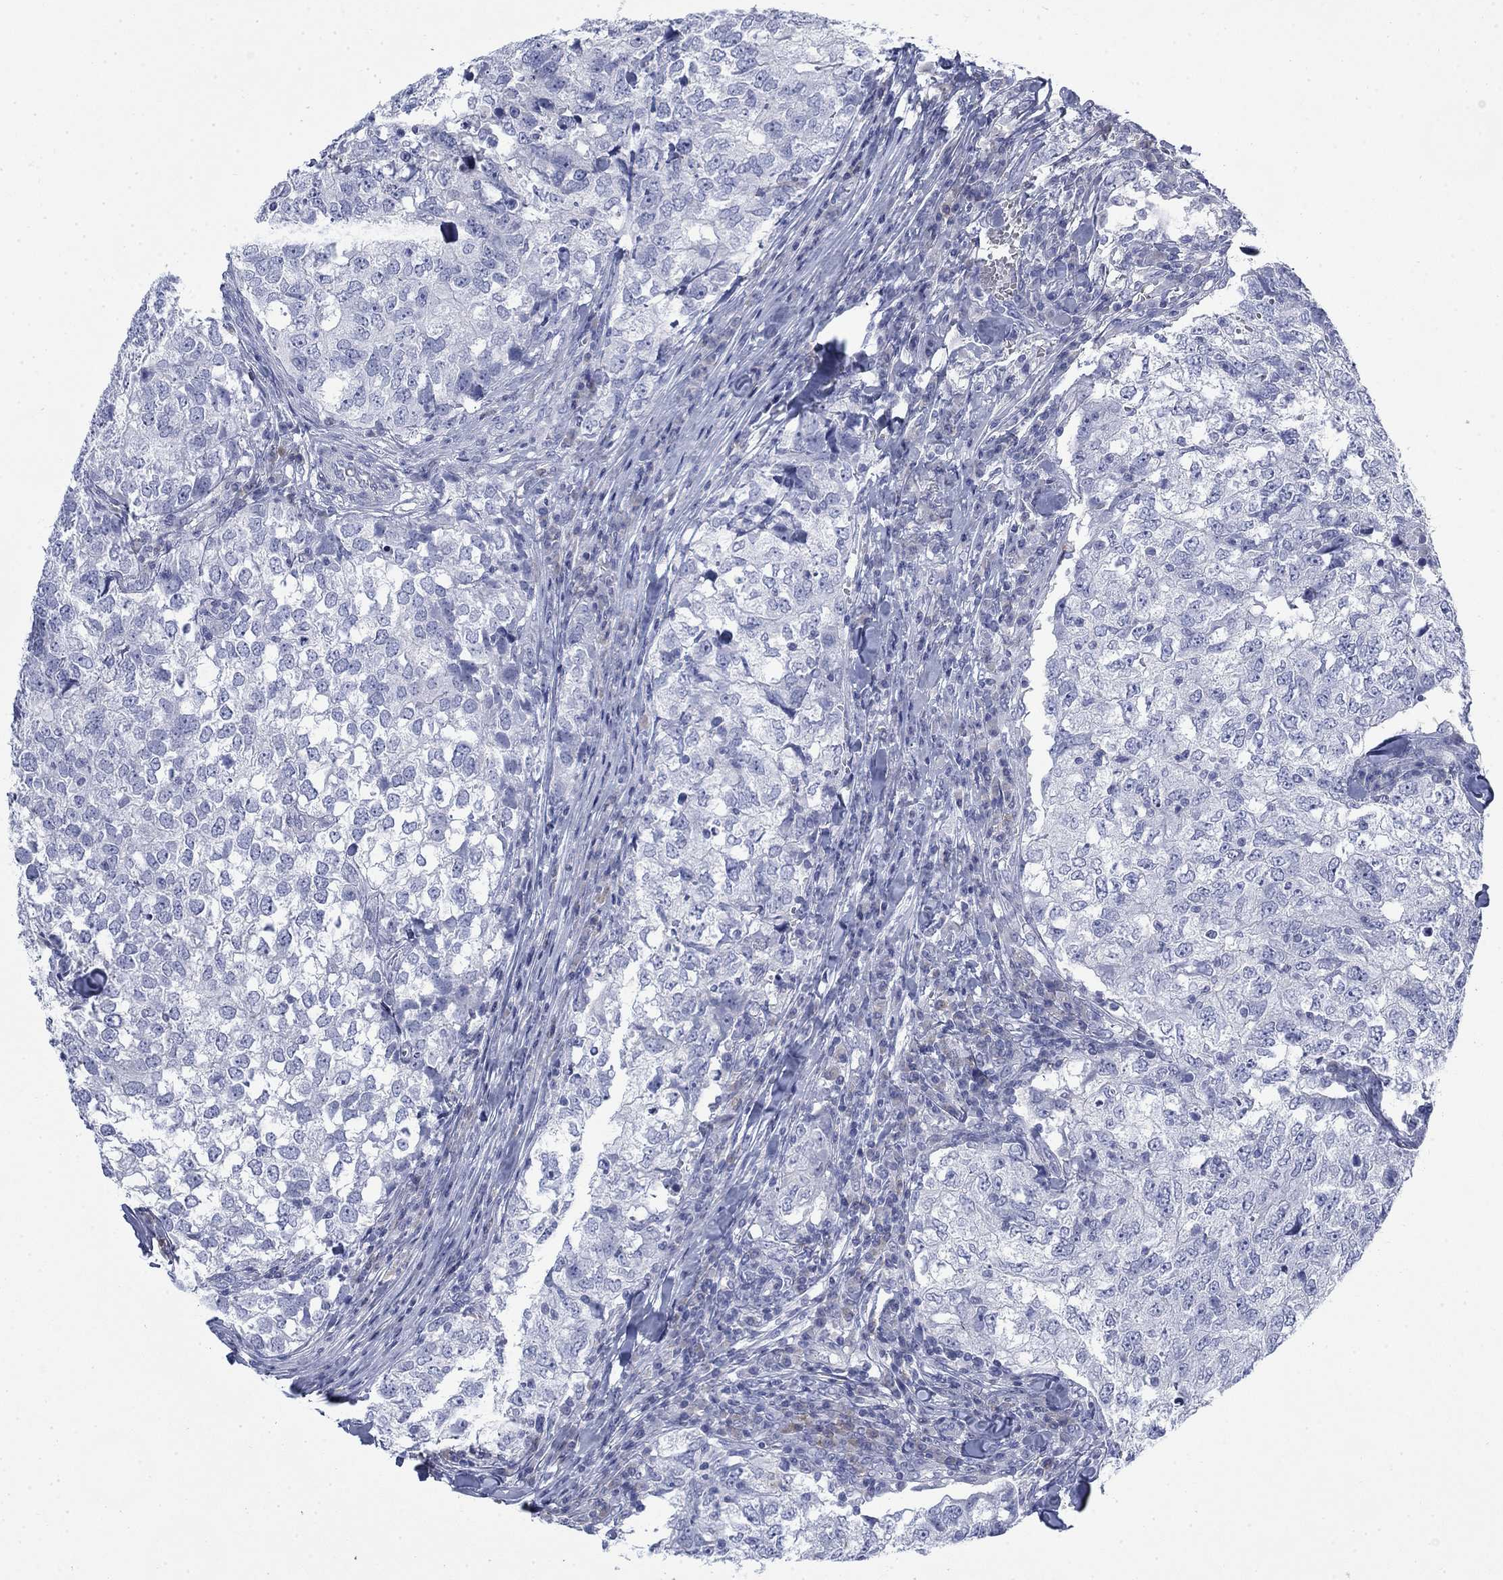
{"staining": {"intensity": "negative", "quantity": "none", "location": "none"}, "tissue": "breast cancer", "cell_type": "Tumor cells", "image_type": "cancer", "snomed": [{"axis": "morphology", "description": "Duct carcinoma"}, {"axis": "topography", "description": "Breast"}], "caption": "An IHC micrograph of breast cancer (intraductal carcinoma) is shown. There is no staining in tumor cells of breast cancer (intraductal carcinoma). (DAB (3,3'-diaminobenzidine) immunohistochemistry visualized using brightfield microscopy, high magnification).", "gene": "IGF2BP3", "patient": {"sex": "female", "age": 30}}